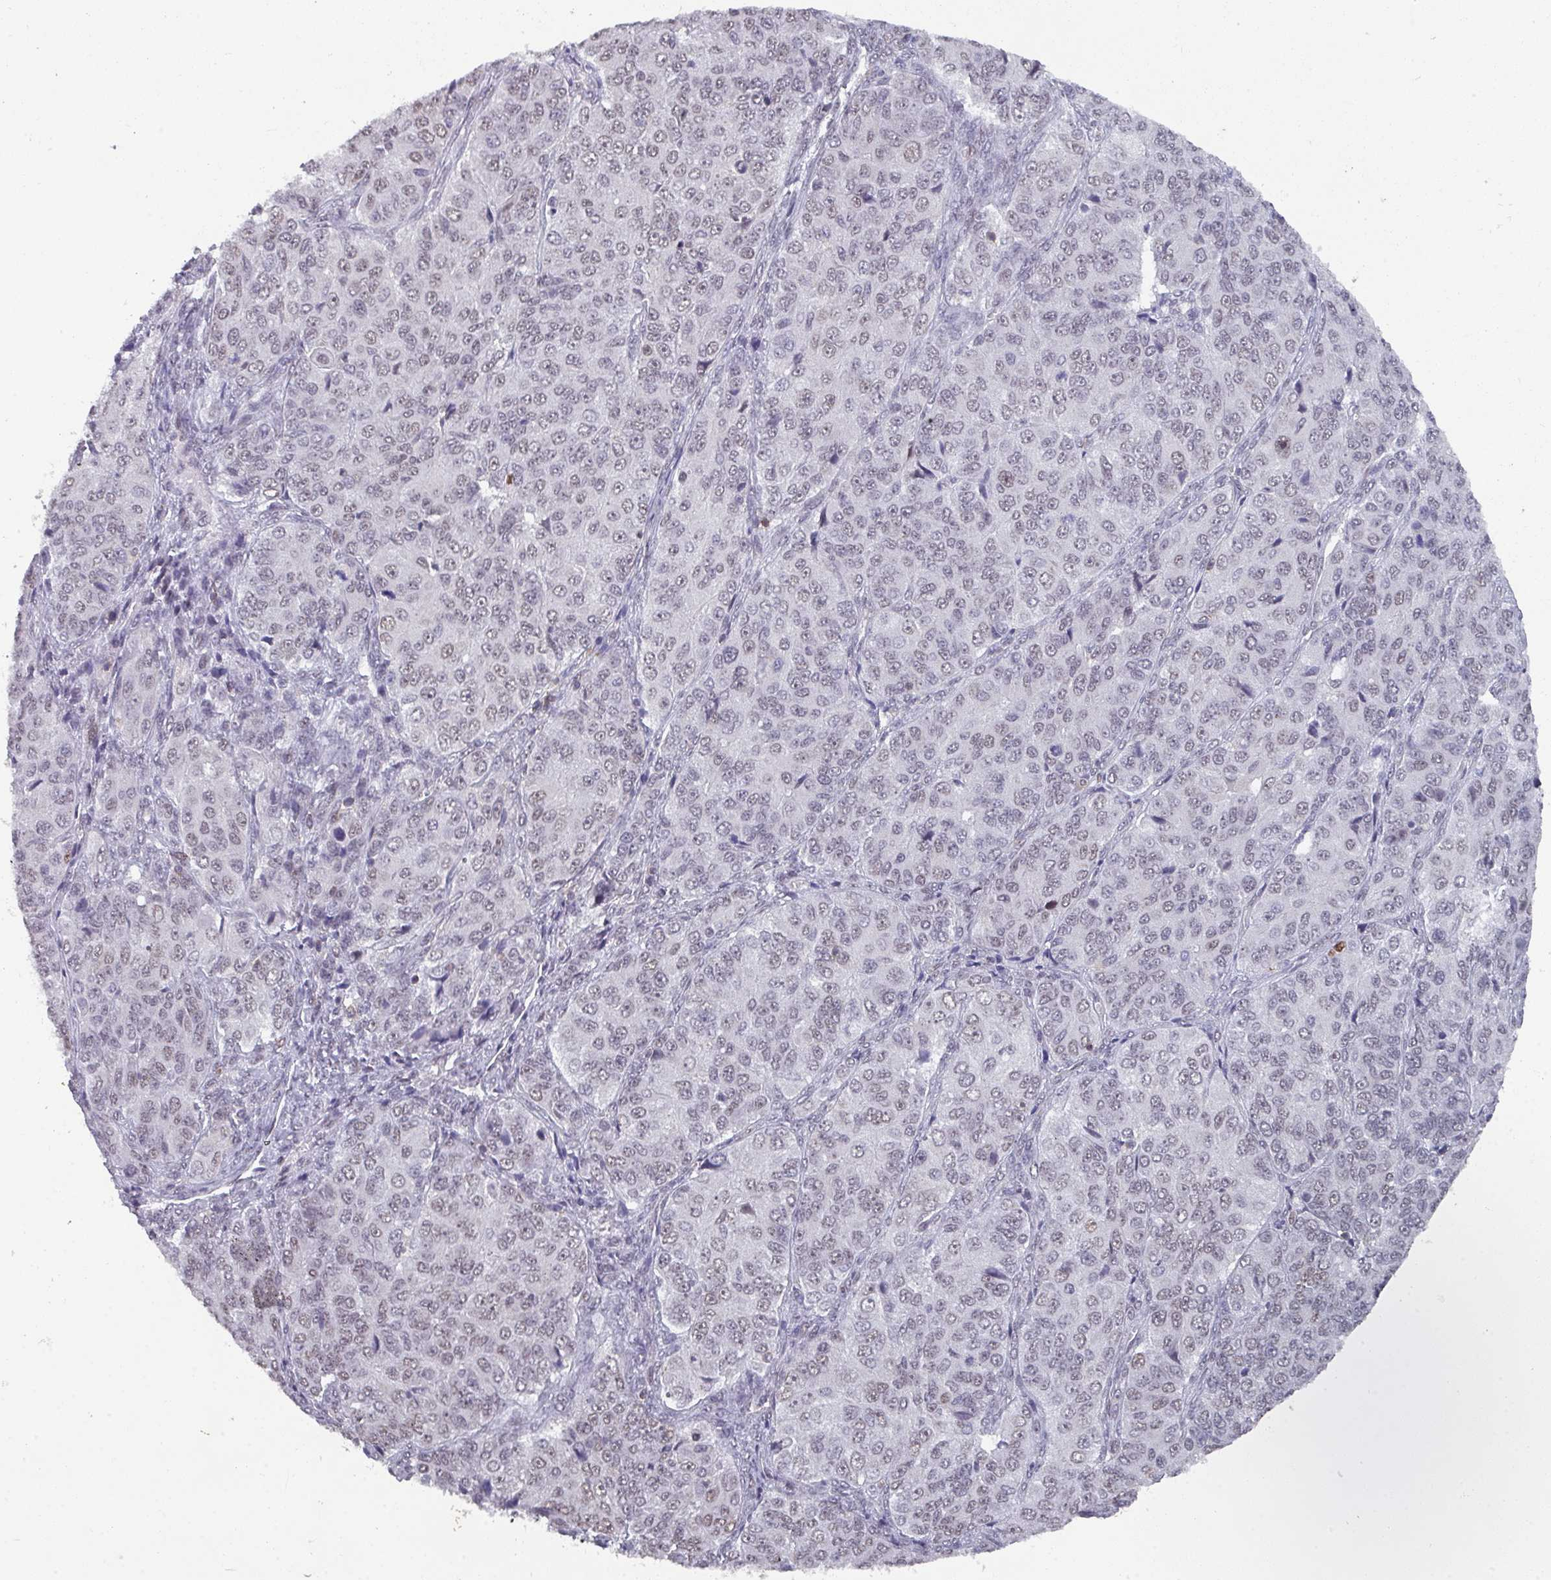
{"staining": {"intensity": "weak", "quantity": "25%-75%", "location": "nuclear"}, "tissue": "ovarian cancer", "cell_type": "Tumor cells", "image_type": "cancer", "snomed": [{"axis": "morphology", "description": "Carcinoma, endometroid"}, {"axis": "topography", "description": "Ovary"}], "caption": "Endometroid carcinoma (ovarian) was stained to show a protein in brown. There is low levels of weak nuclear expression in approximately 25%-75% of tumor cells.", "gene": "RASAL3", "patient": {"sex": "female", "age": 51}}